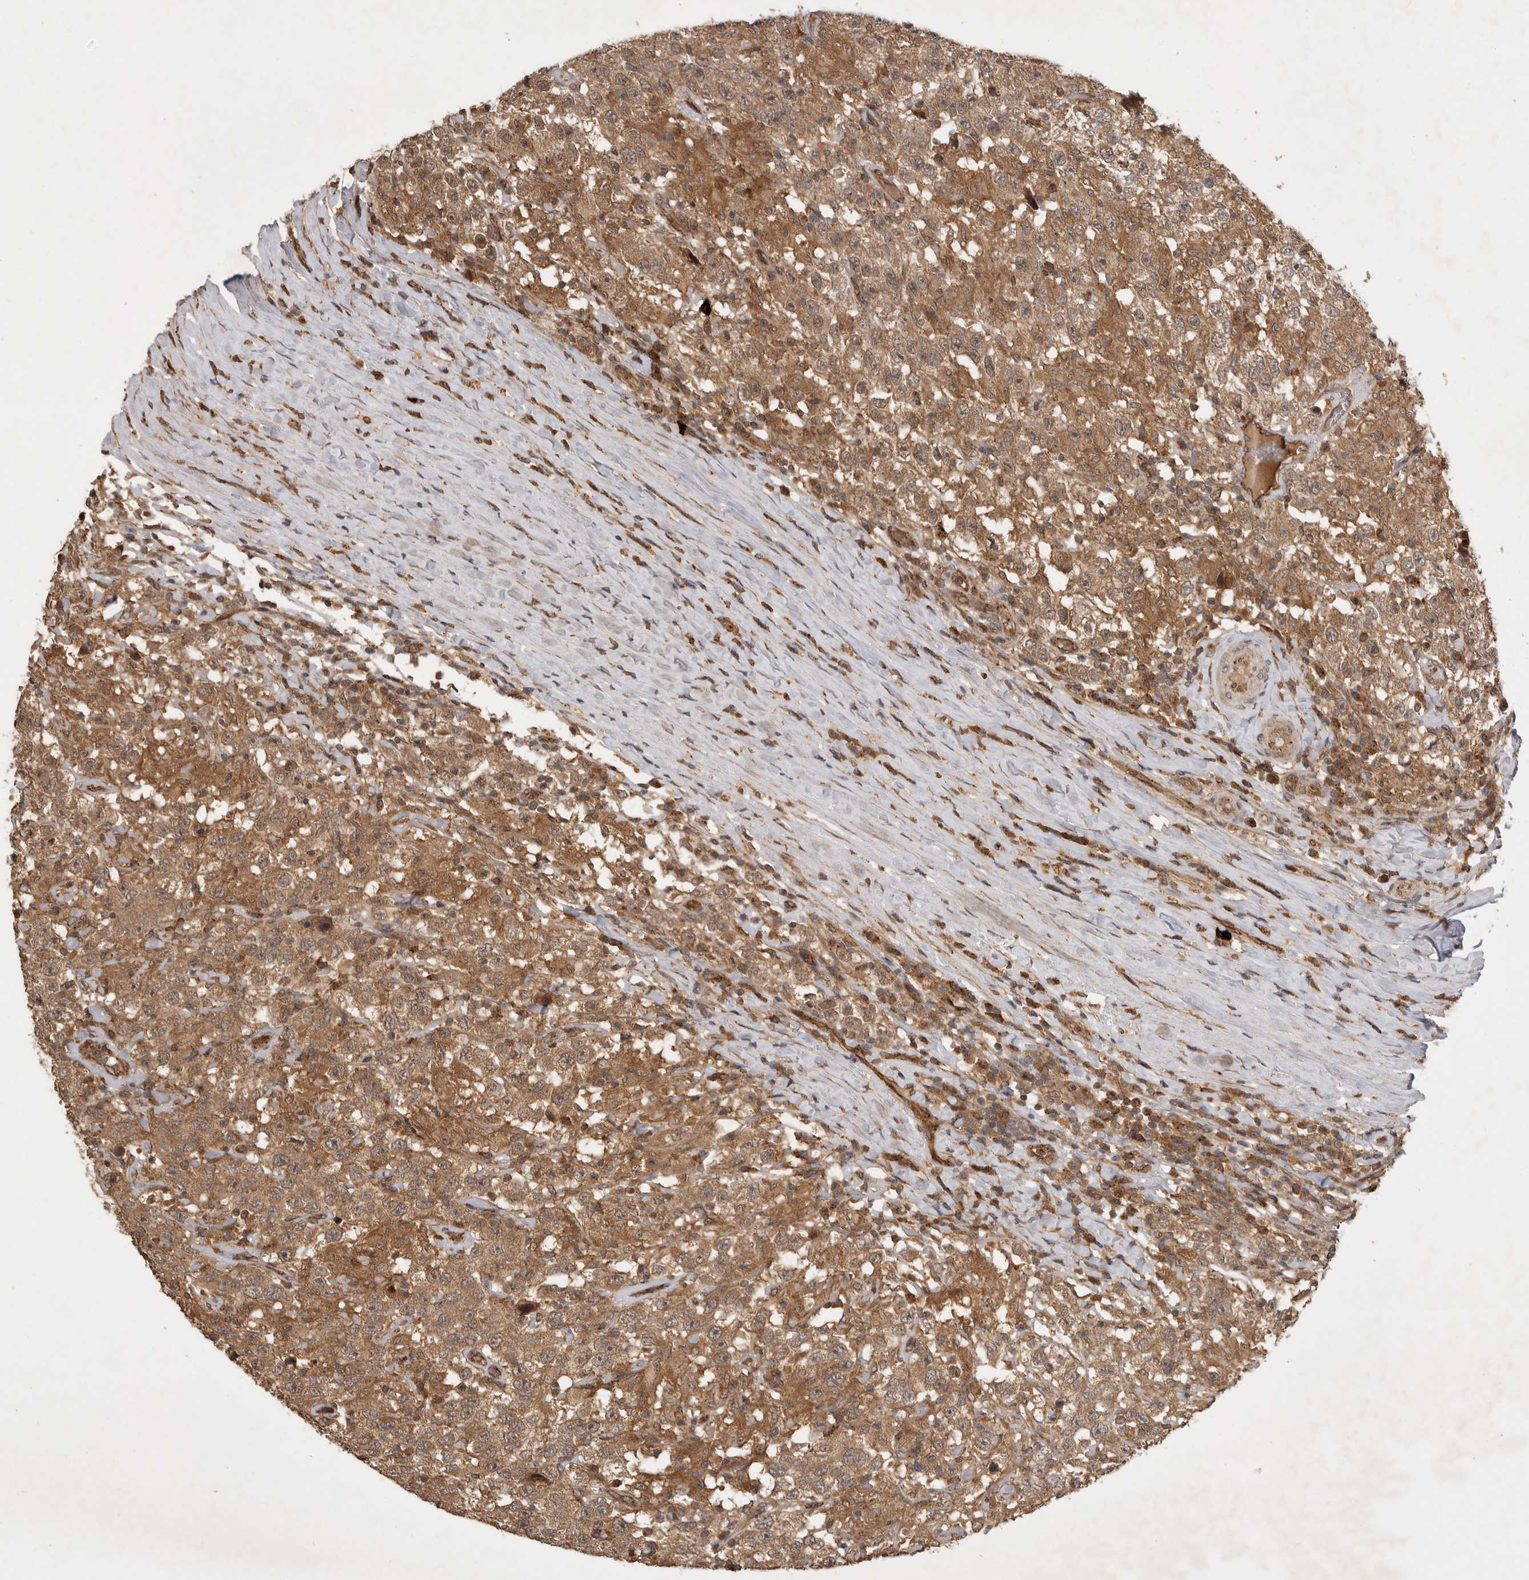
{"staining": {"intensity": "moderate", "quantity": ">75%", "location": "cytoplasmic/membranous"}, "tissue": "testis cancer", "cell_type": "Tumor cells", "image_type": "cancer", "snomed": [{"axis": "morphology", "description": "Seminoma, NOS"}, {"axis": "topography", "description": "Testis"}], "caption": "IHC photomicrograph of neoplastic tissue: testis cancer (seminoma) stained using immunohistochemistry (IHC) reveals medium levels of moderate protein expression localized specifically in the cytoplasmic/membranous of tumor cells, appearing as a cytoplasmic/membranous brown color.", "gene": "ZNF232", "patient": {"sex": "male", "age": 41}}